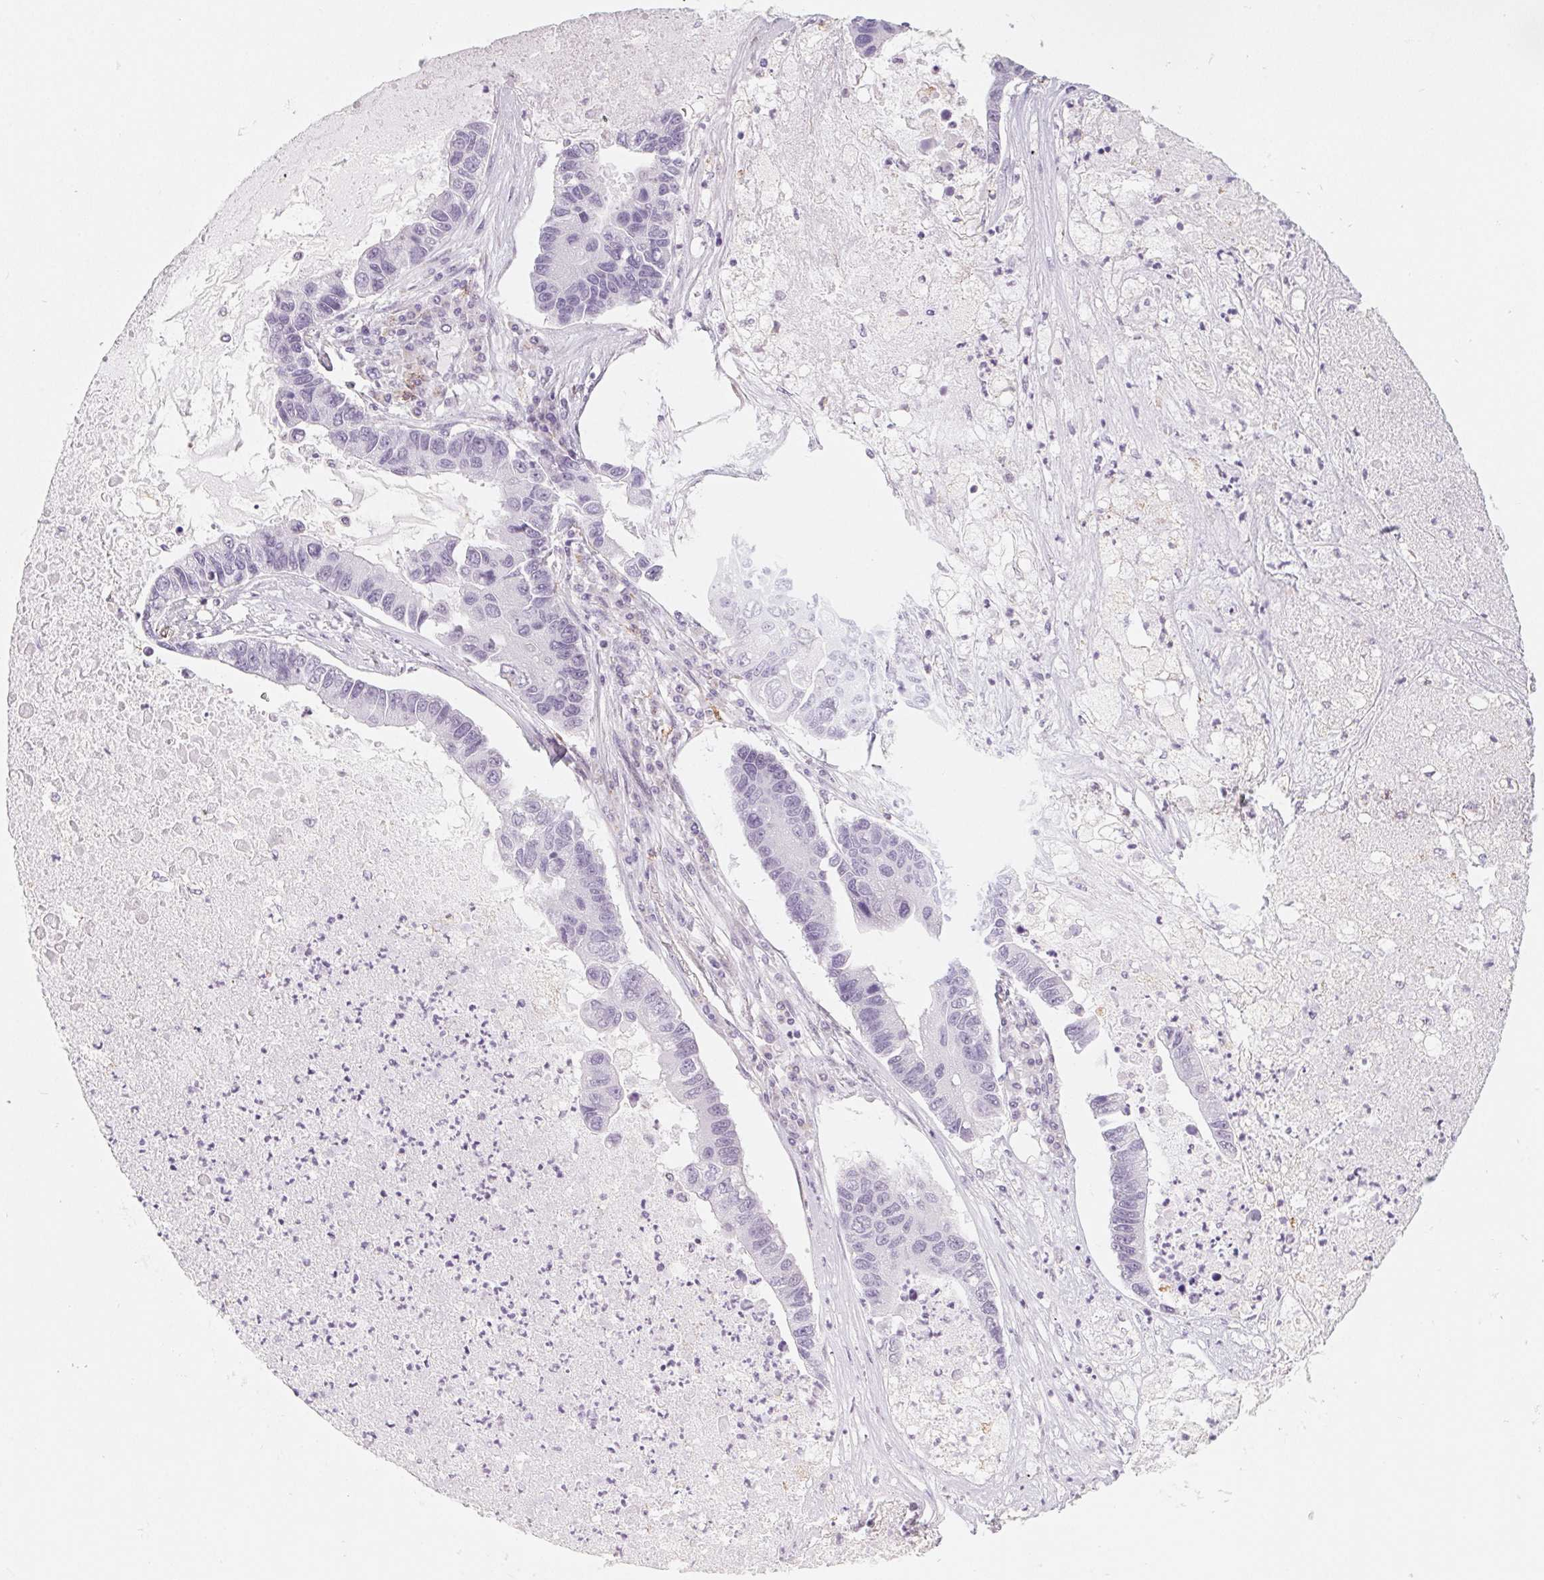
{"staining": {"intensity": "negative", "quantity": "none", "location": "none"}, "tissue": "lung cancer", "cell_type": "Tumor cells", "image_type": "cancer", "snomed": [{"axis": "morphology", "description": "Adenocarcinoma, NOS"}, {"axis": "topography", "description": "Bronchus"}, {"axis": "topography", "description": "Lung"}], "caption": "Human lung cancer stained for a protein using immunohistochemistry (IHC) demonstrates no expression in tumor cells.", "gene": "PRPH", "patient": {"sex": "female", "age": 51}}